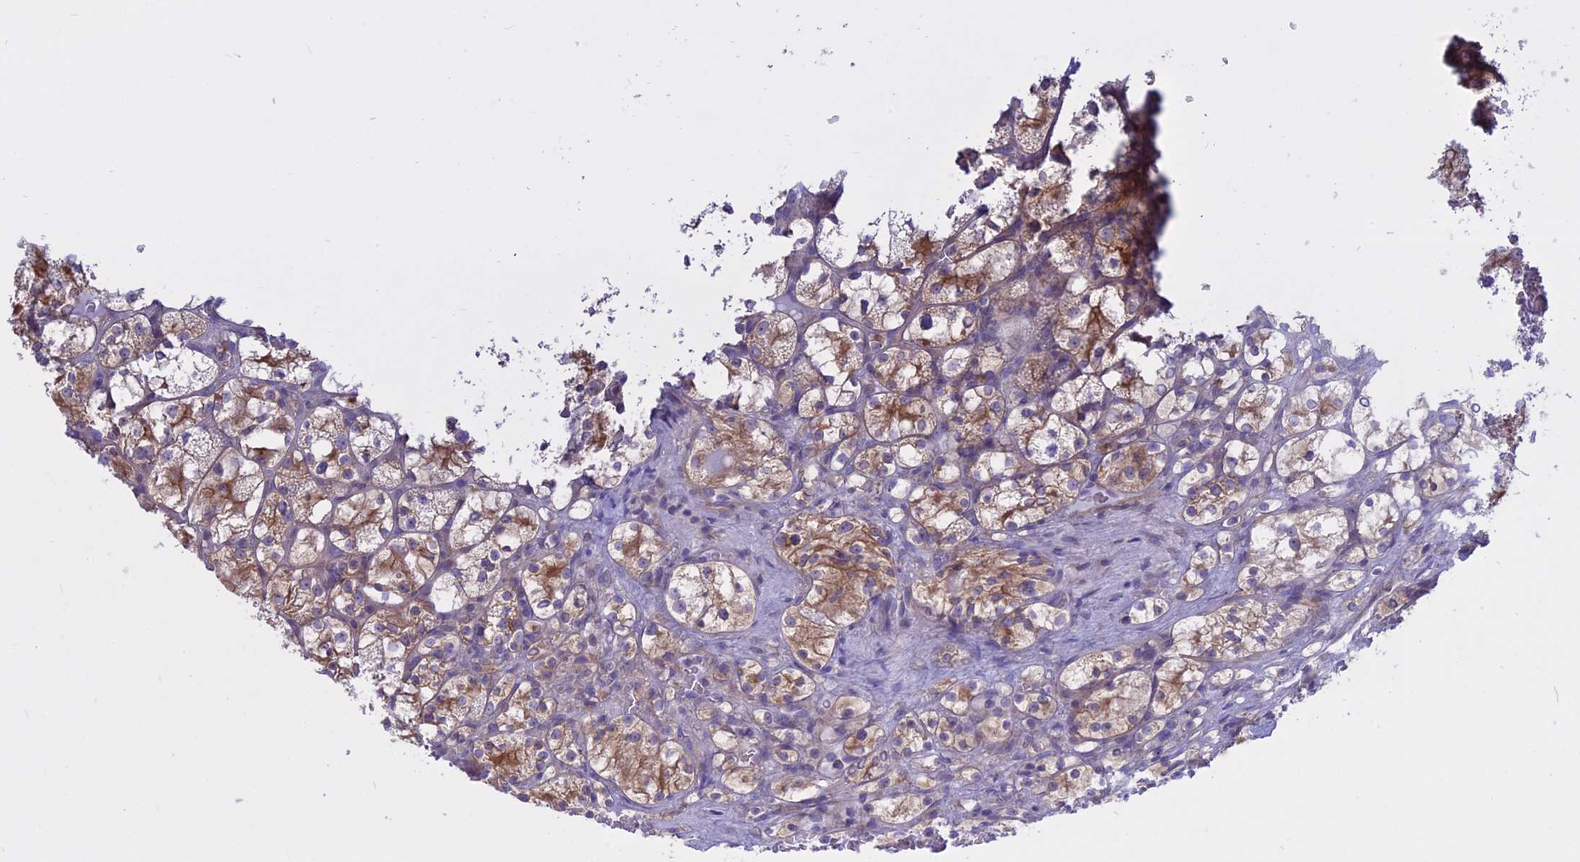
{"staining": {"intensity": "moderate", "quantity": "<25%", "location": "cytoplasmic/membranous"}, "tissue": "renal cancer", "cell_type": "Tumor cells", "image_type": "cancer", "snomed": [{"axis": "morphology", "description": "Adenocarcinoma, NOS"}, {"axis": "topography", "description": "Kidney"}], "caption": "This photomicrograph displays renal adenocarcinoma stained with immunohistochemistry to label a protein in brown. The cytoplasmic/membranous of tumor cells show moderate positivity for the protein. Nuclei are counter-stained blue.", "gene": "AHCYL1", "patient": {"sex": "female", "age": 69}}